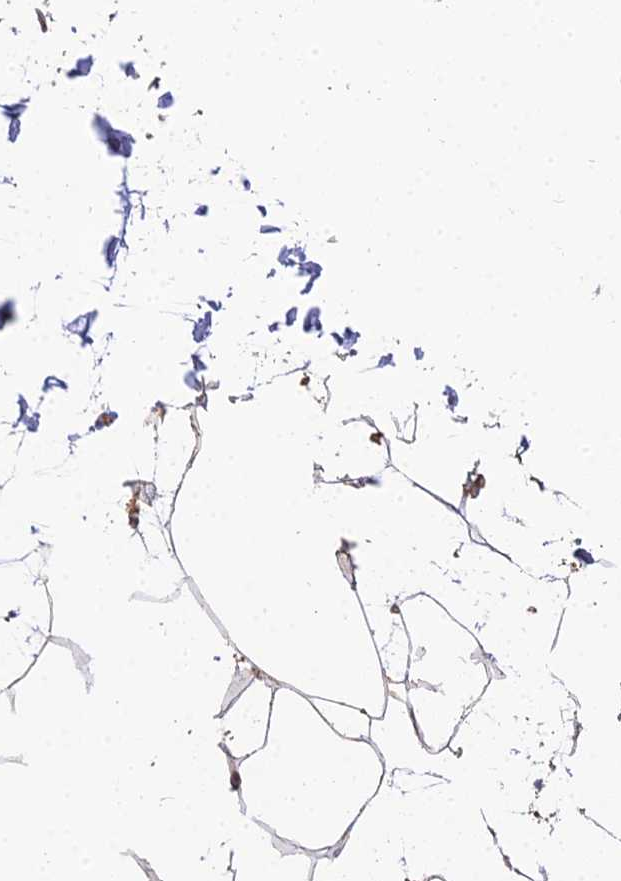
{"staining": {"intensity": "negative", "quantity": "none", "location": "none"}, "tissue": "adipose tissue", "cell_type": "Adipocytes", "image_type": "normal", "snomed": [{"axis": "morphology", "description": "Normal tissue, NOS"}, {"axis": "topography", "description": "Adipose tissue"}], "caption": "An image of adipose tissue stained for a protein reveals no brown staining in adipocytes. The staining is performed using DAB (3,3'-diaminobenzidine) brown chromogen with nuclei counter-stained in using hematoxylin.", "gene": "ARL8A", "patient": {"sex": "female", "age": 37}}